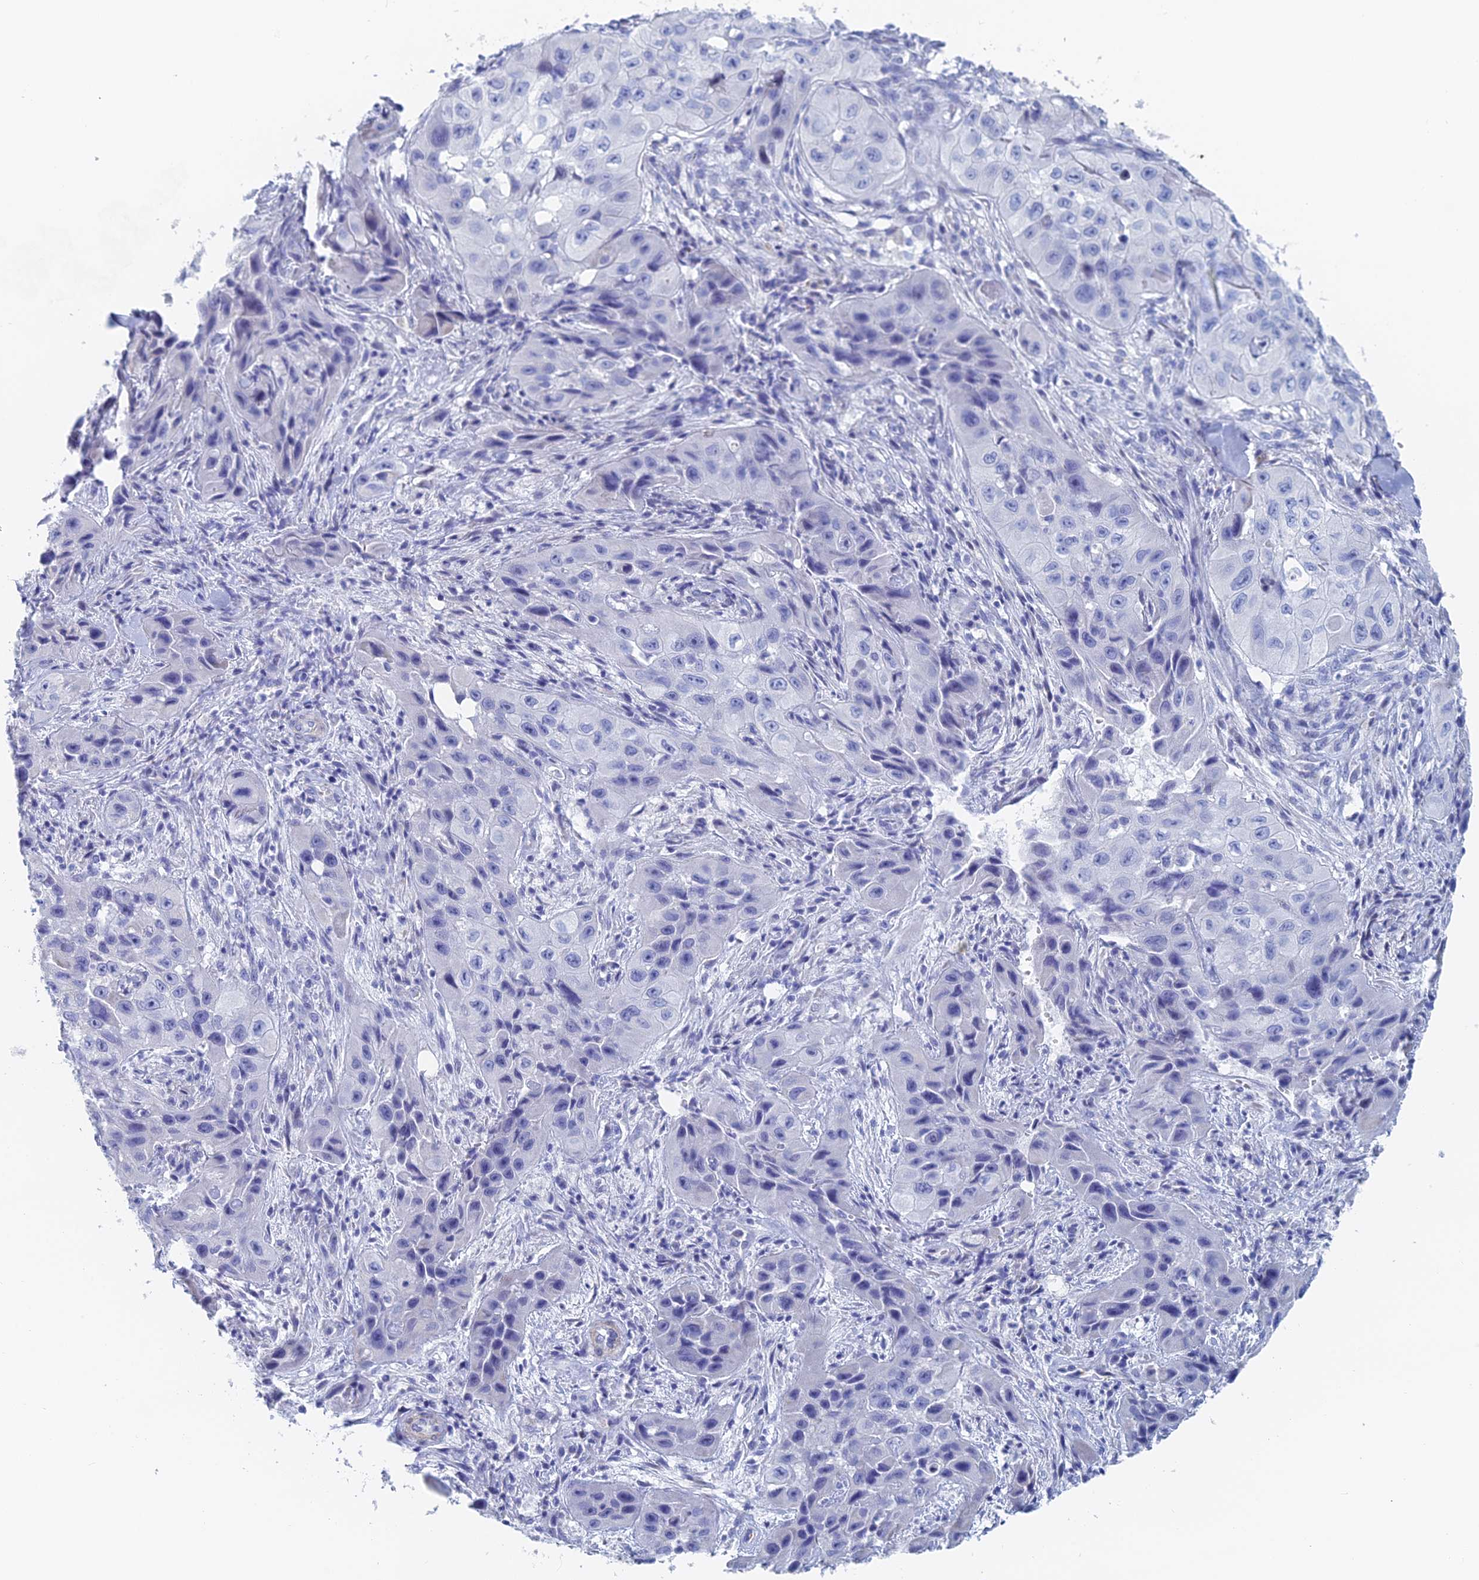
{"staining": {"intensity": "negative", "quantity": "none", "location": "none"}, "tissue": "skin cancer", "cell_type": "Tumor cells", "image_type": "cancer", "snomed": [{"axis": "morphology", "description": "Squamous cell carcinoma, NOS"}, {"axis": "topography", "description": "Skin"}, {"axis": "topography", "description": "Subcutis"}], "caption": "Tumor cells are negative for brown protein staining in skin cancer. Nuclei are stained in blue.", "gene": "KCNK18", "patient": {"sex": "male", "age": 73}}